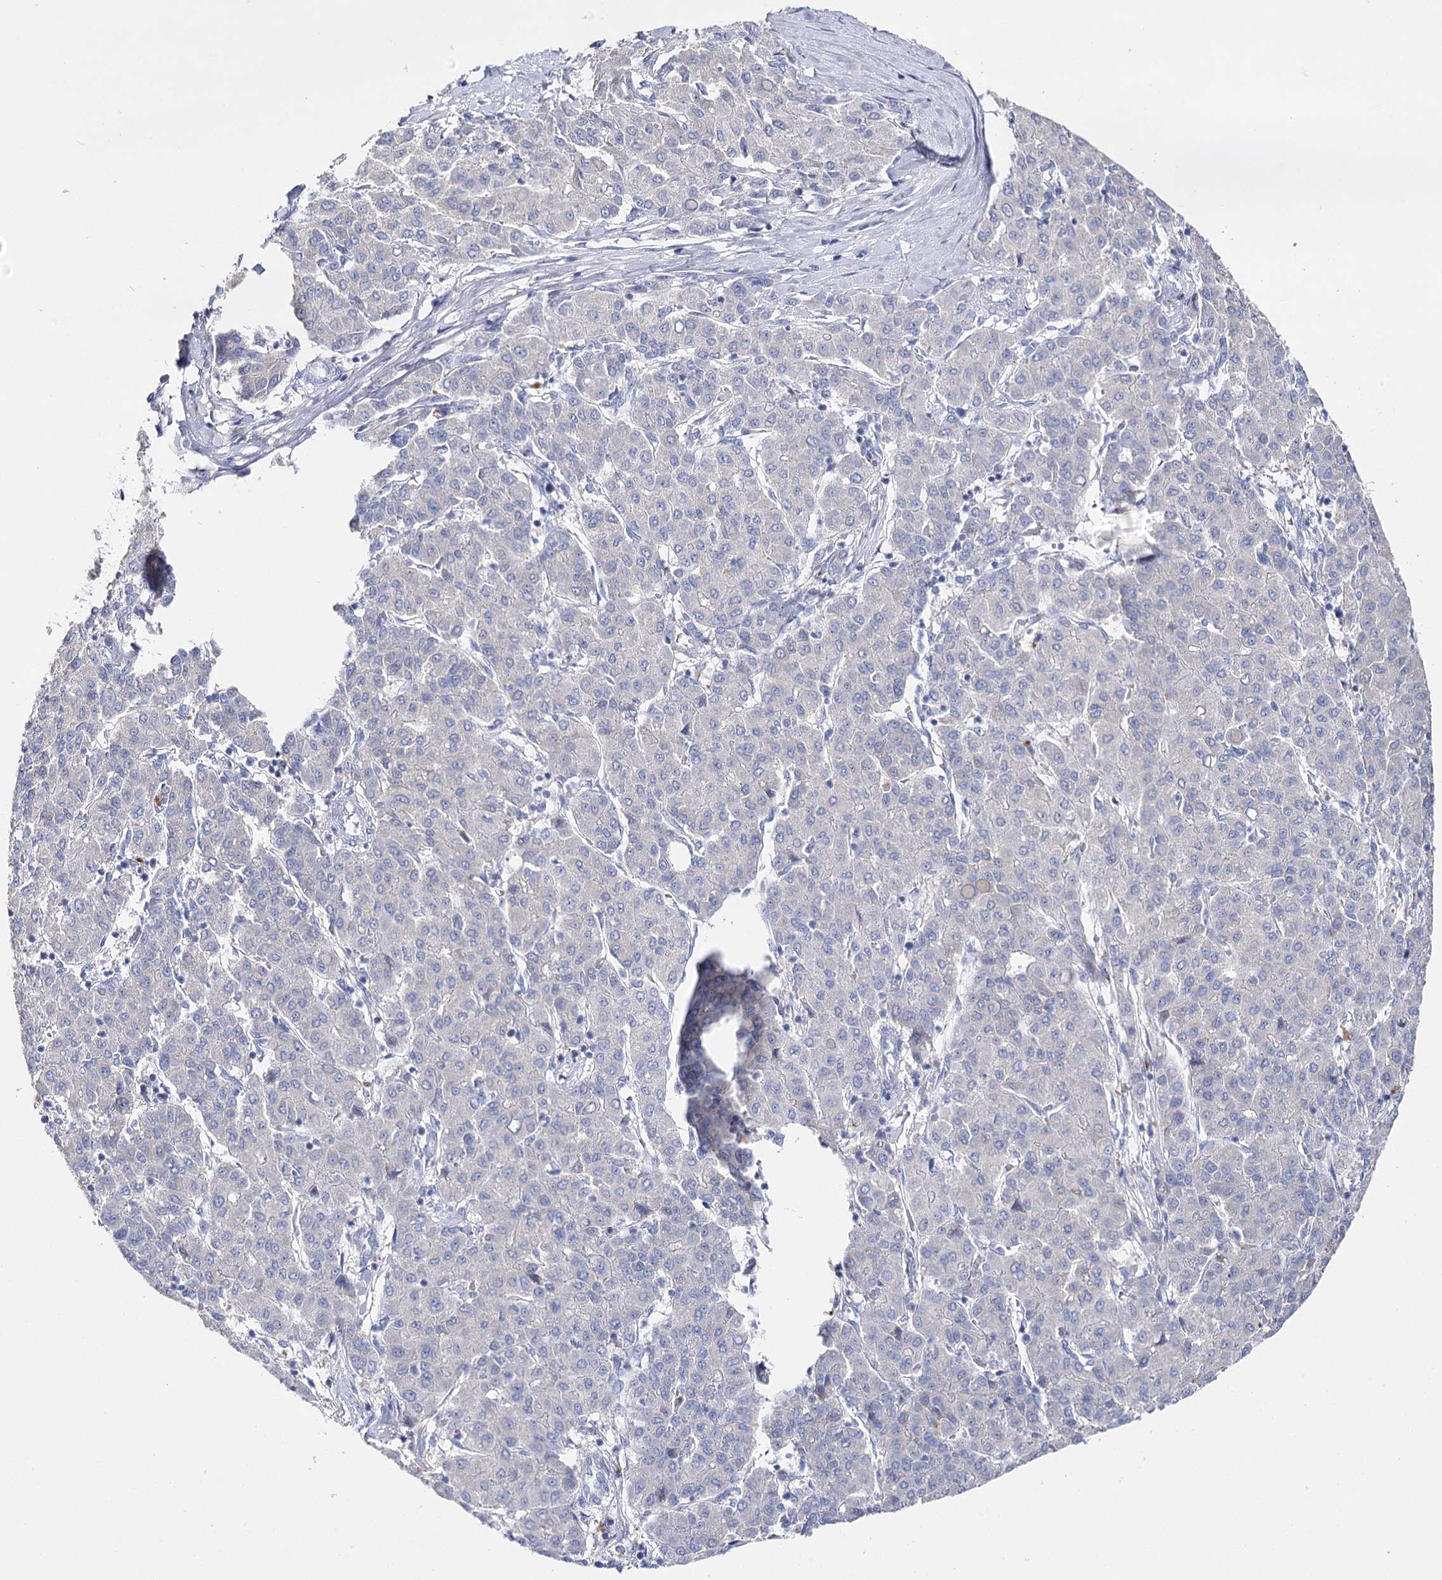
{"staining": {"intensity": "negative", "quantity": "none", "location": "none"}, "tissue": "liver cancer", "cell_type": "Tumor cells", "image_type": "cancer", "snomed": [{"axis": "morphology", "description": "Carcinoma, Hepatocellular, NOS"}, {"axis": "topography", "description": "Liver"}], "caption": "High power microscopy image of an immunohistochemistry (IHC) photomicrograph of hepatocellular carcinoma (liver), revealing no significant expression in tumor cells. (DAB (3,3'-diaminobenzidine) immunohistochemistry with hematoxylin counter stain).", "gene": "NRAP", "patient": {"sex": "male", "age": 65}}